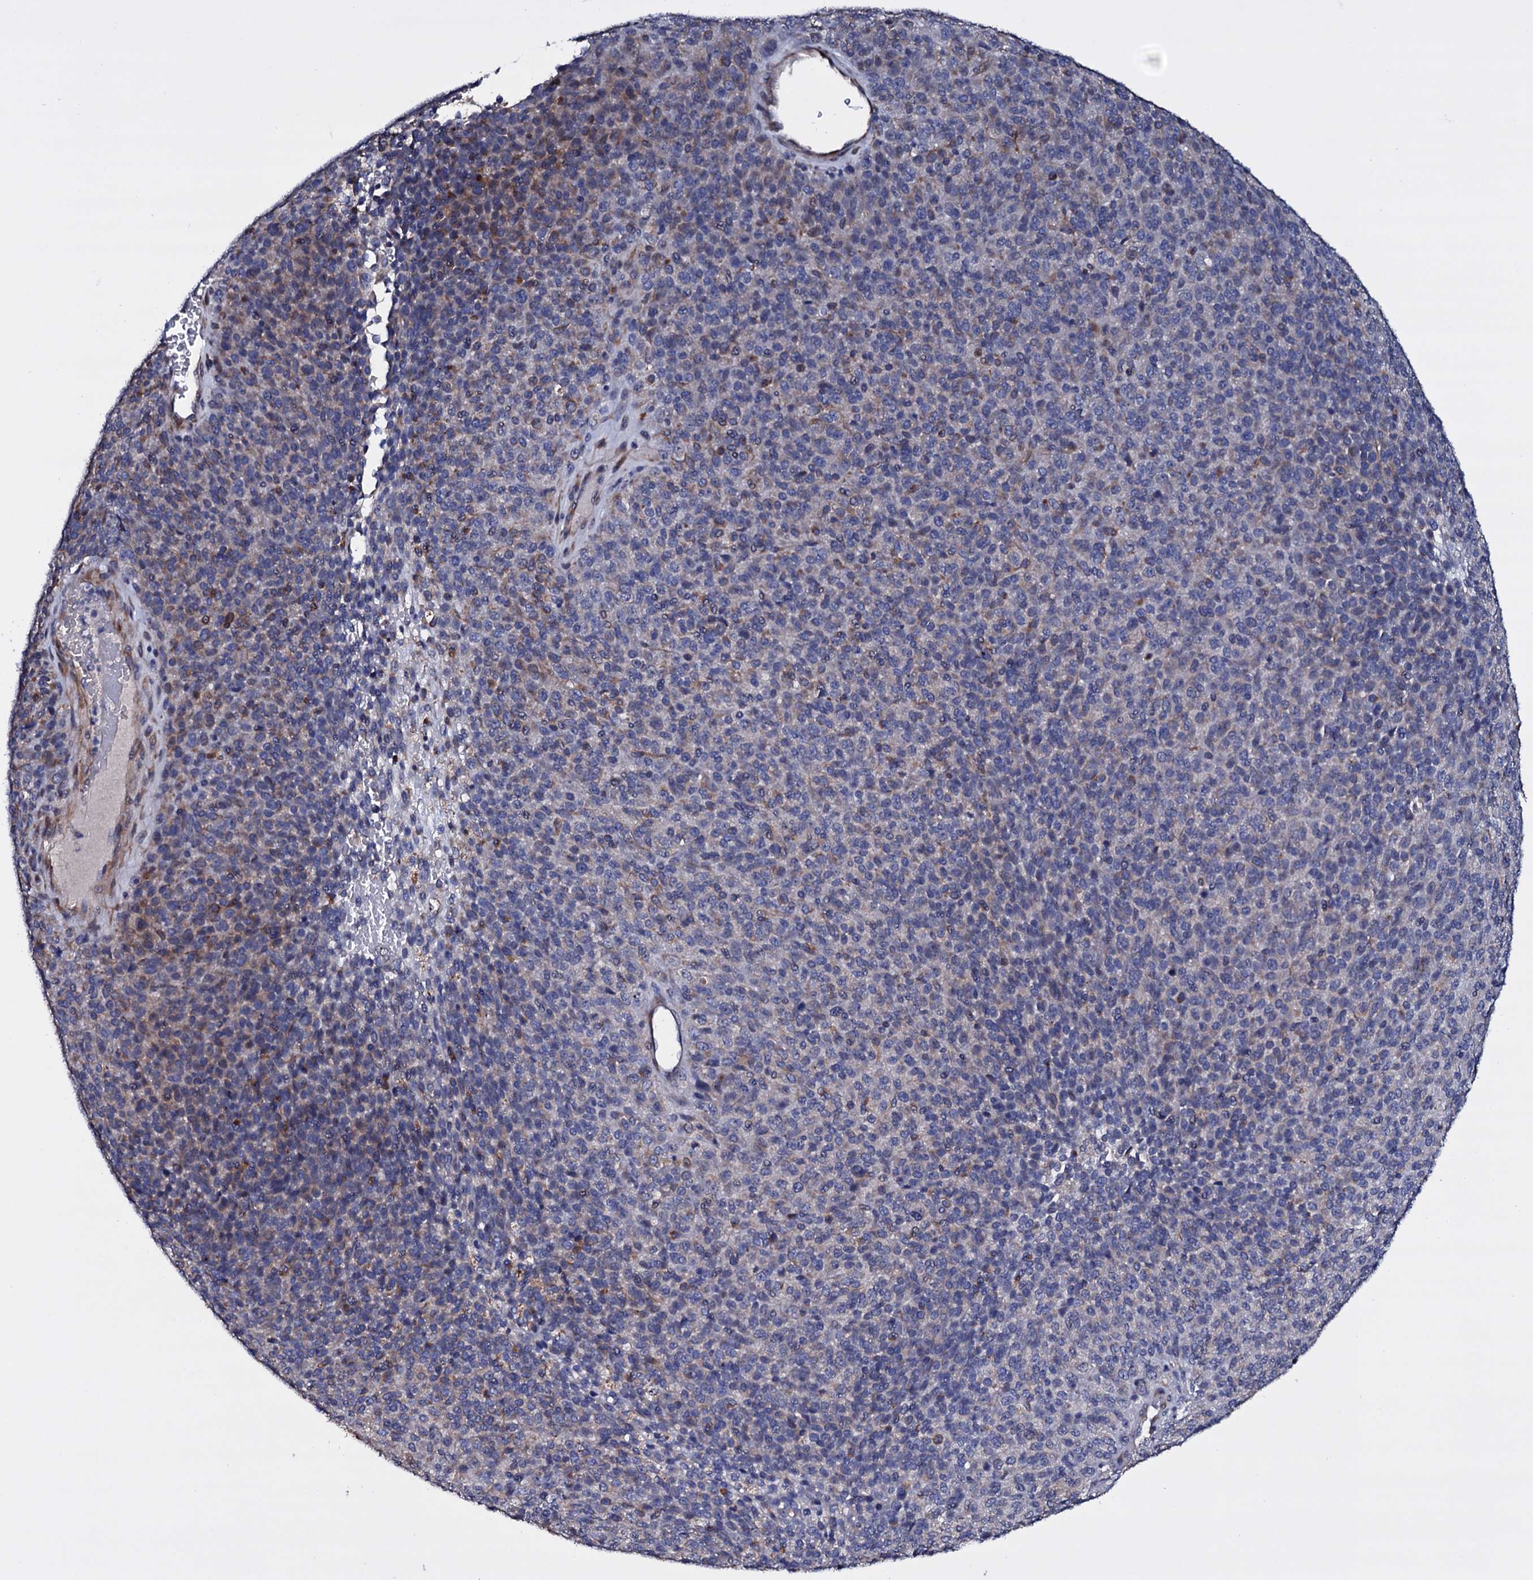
{"staining": {"intensity": "negative", "quantity": "none", "location": "none"}, "tissue": "melanoma", "cell_type": "Tumor cells", "image_type": "cancer", "snomed": [{"axis": "morphology", "description": "Malignant melanoma, Metastatic site"}, {"axis": "topography", "description": "Brain"}], "caption": "A histopathology image of malignant melanoma (metastatic site) stained for a protein displays no brown staining in tumor cells. (DAB immunohistochemistry (IHC) with hematoxylin counter stain).", "gene": "BCL2L14", "patient": {"sex": "female", "age": 56}}